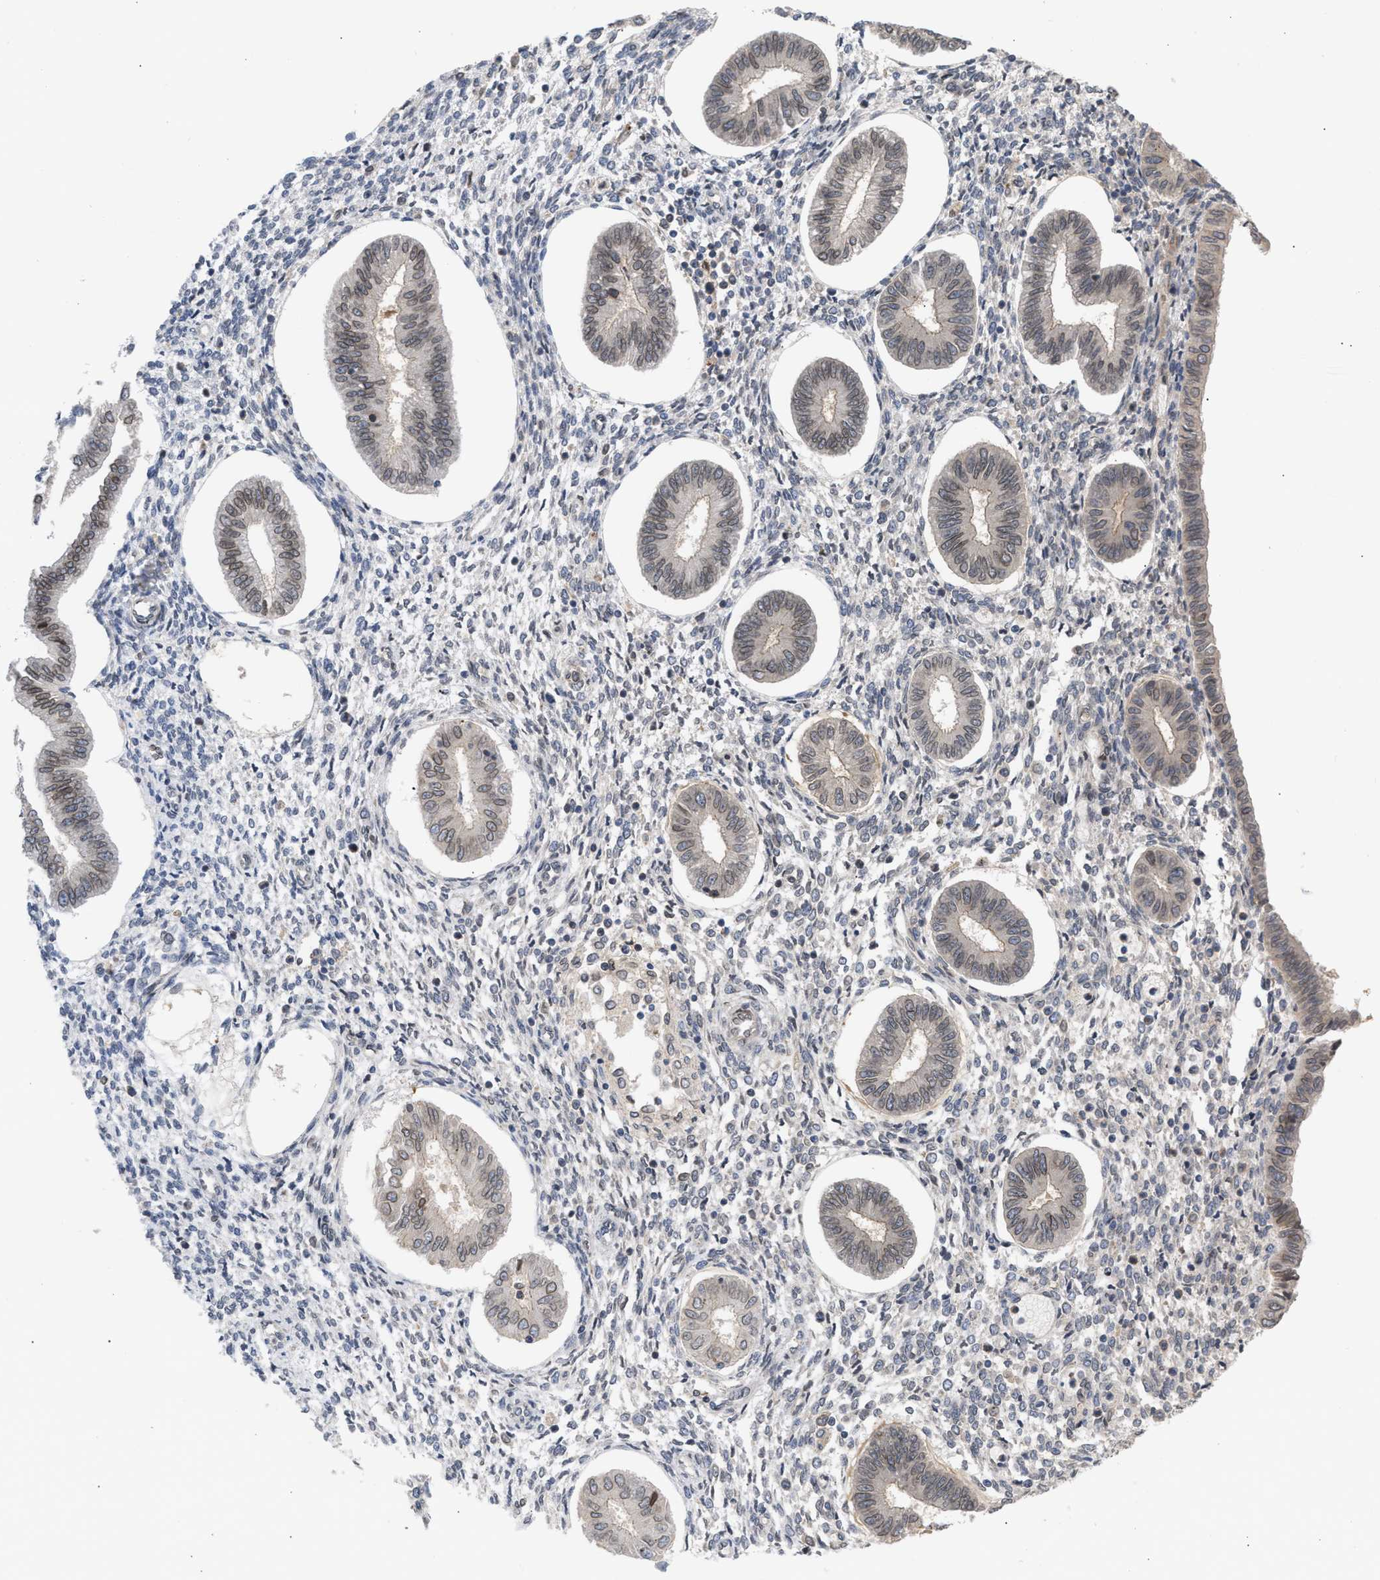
{"staining": {"intensity": "weak", "quantity": "25%-75%", "location": "cytoplasmic/membranous,nuclear"}, "tissue": "endometrium", "cell_type": "Cells in endometrial stroma", "image_type": "normal", "snomed": [{"axis": "morphology", "description": "Normal tissue, NOS"}, {"axis": "topography", "description": "Endometrium"}], "caption": "Protein staining exhibits weak cytoplasmic/membranous,nuclear expression in approximately 25%-75% of cells in endometrial stroma in benign endometrium.", "gene": "NUP62", "patient": {"sex": "female", "age": 50}}